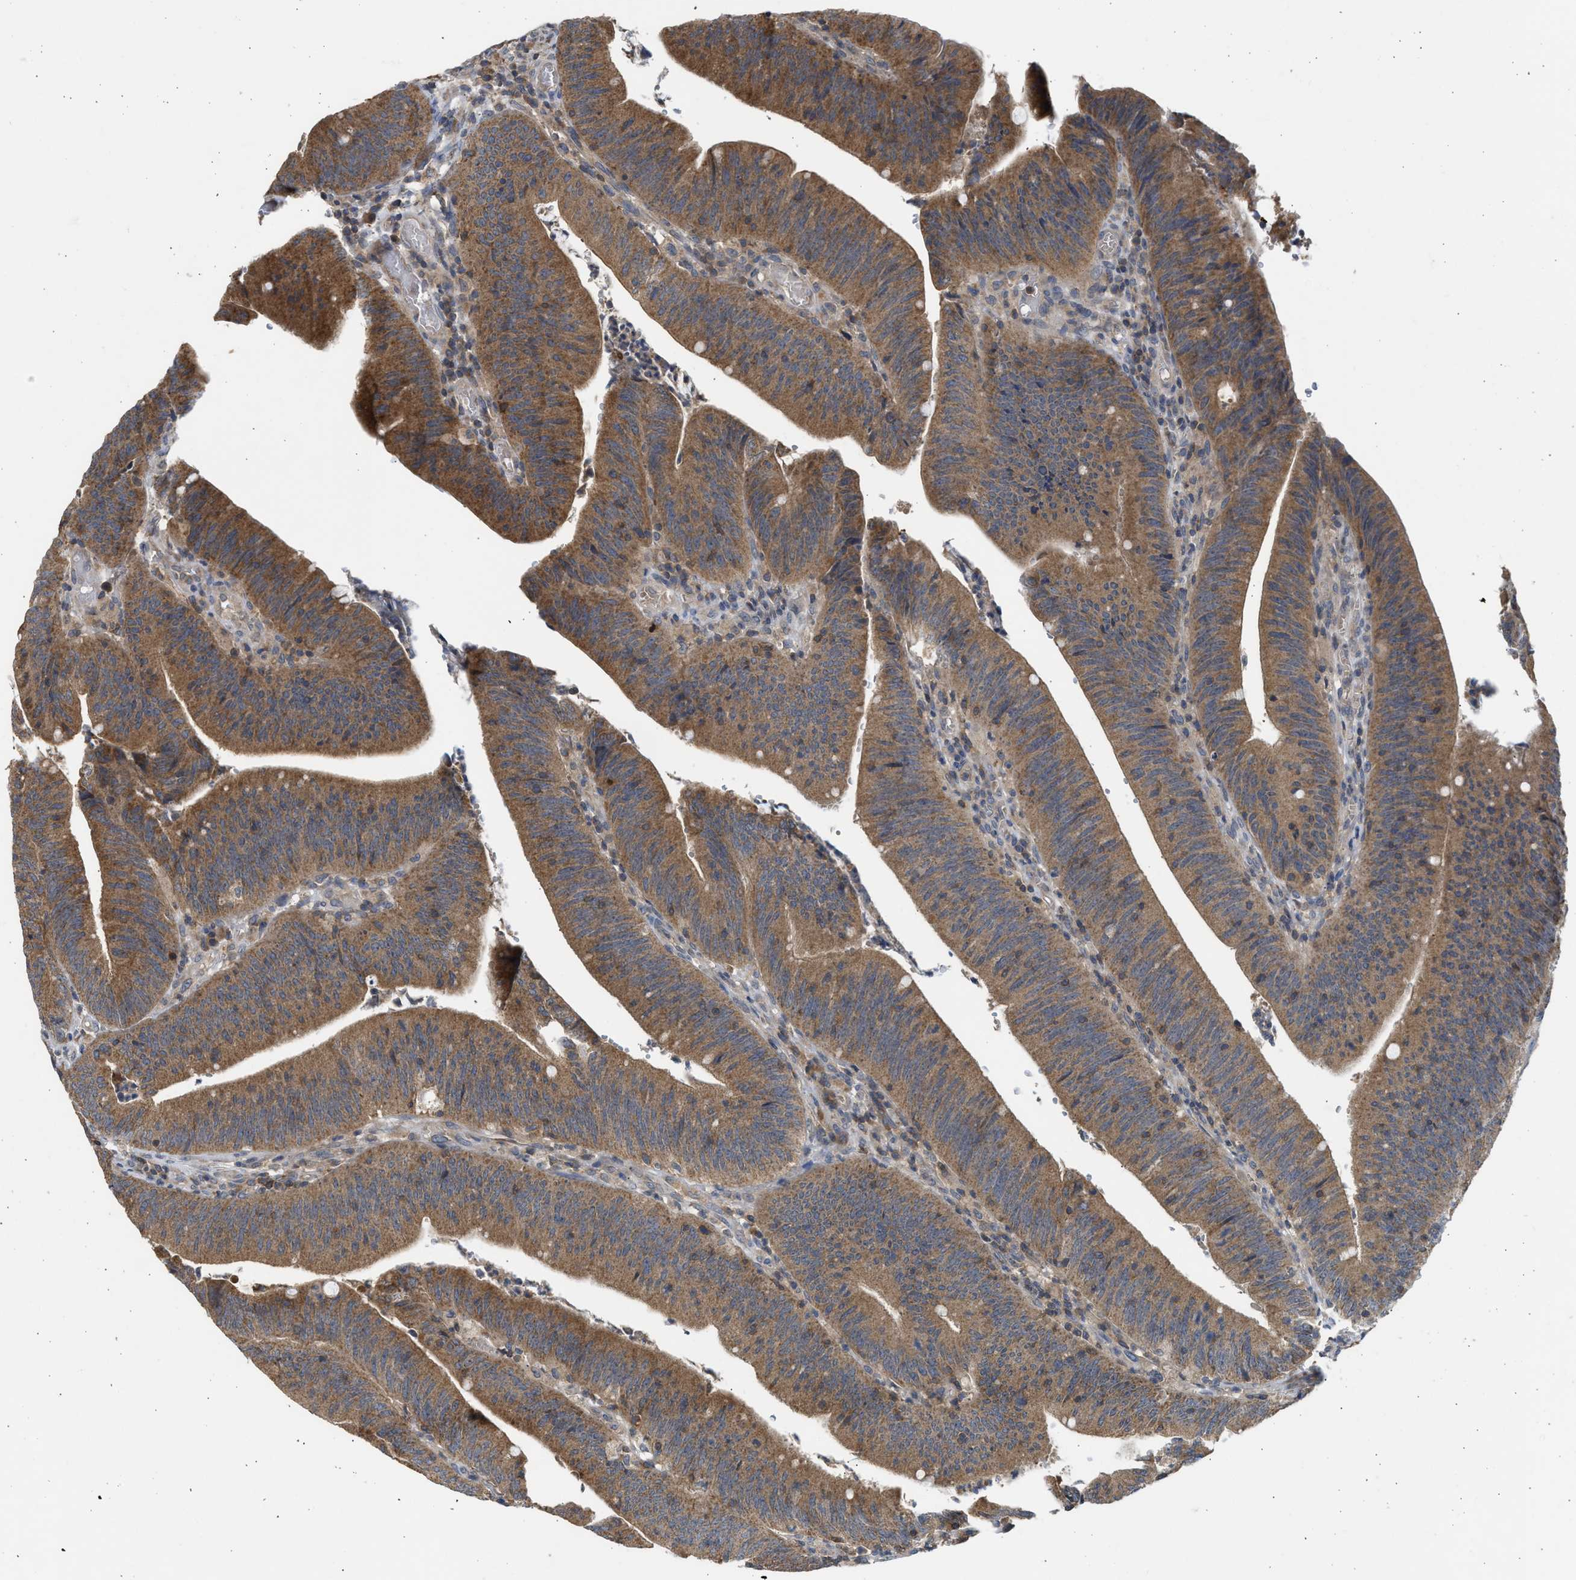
{"staining": {"intensity": "moderate", "quantity": ">75%", "location": "cytoplasmic/membranous"}, "tissue": "colorectal cancer", "cell_type": "Tumor cells", "image_type": "cancer", "snomed": [{"axis": "morphology", "description": "Normal tissue, NOS"}, {"axis": "morphology", "description": "Adenocarcinoma, NOS"}, {"axis": "topography", "description": "Rectum"}], "caption": "Adenocarcinoma (colorectal) stained with DAB (3,3'-diaminobenzidine) immunohistochemistry displays medium levels of moderate cytoplasmic/membranous positivity in about >75% of tumor cells. (DAB IHC with brightfield microscopy, high magnification).", "gene": "CYP1A1", "patient": {"sex": "female", "age": 66}}